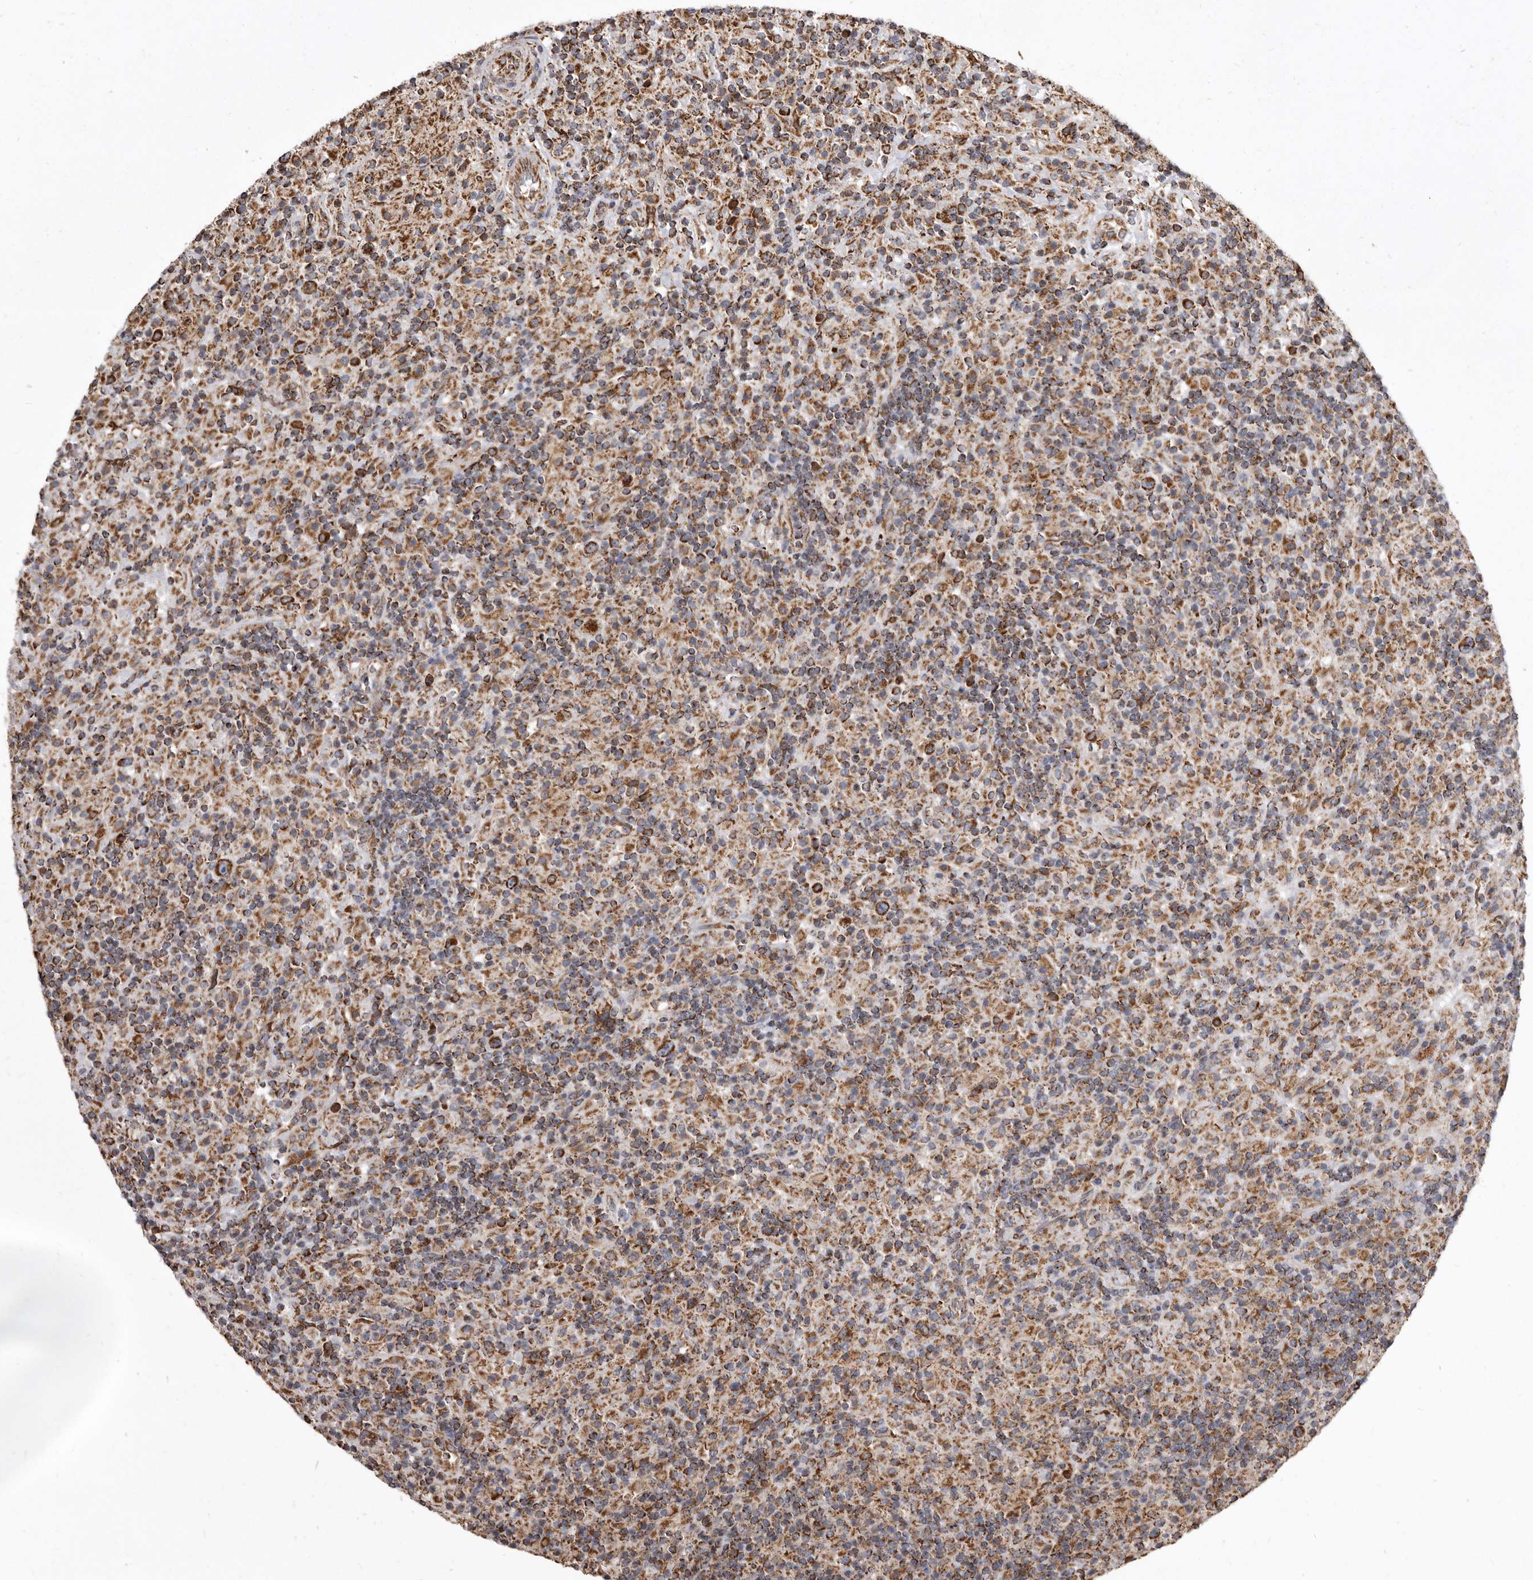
{"staining": {"intensity": "strong", "quantity": ">75%", "location": "cytoplasmic/membranous"}, "tissue": "lymphoma", "cell_type": "Tumor cells", "image_type": "cancer", "snomed": [{"axis": "morphology", "description": "Hodgkin's disease, NOS"}, {"axis": "topography", "description": "Lymph node"}], "caption": "Protein staining shows strong cytoplasmic/membranous positivity in about >75% of tumor cells in lymphoma.", "gene": "CDK5RAP3", "patient": {"sex": "male", "age": 70}}